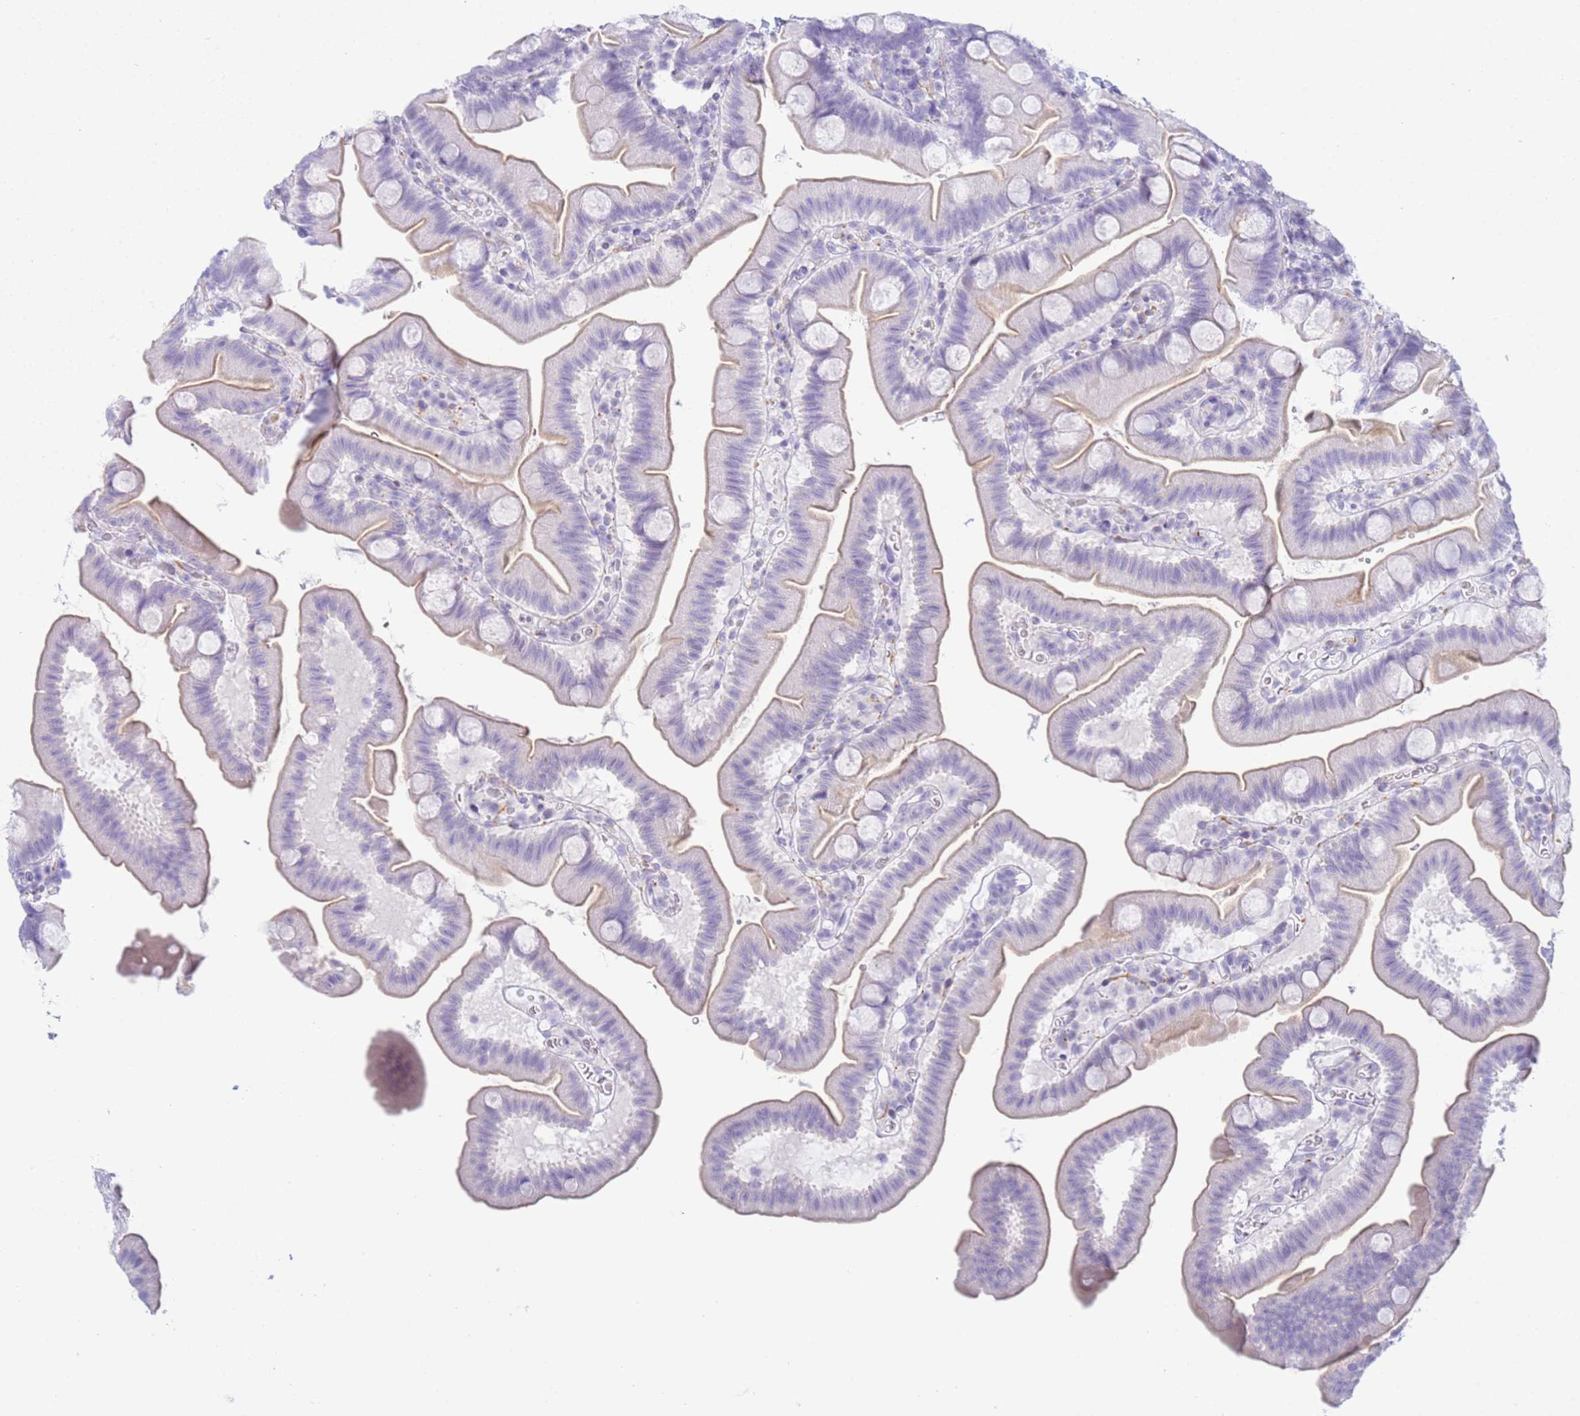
{"staining": {"intensity": "weak", "quantity": "25%-75%", "location": "cytoplasmic/membranous"}, "tissue": "small intestine", "cell_type": "Glandular cells", "image_type": "normal", "snomed": [{"axis": "morphology", "description": "Normal tissue, NOS"}, {"axis": "topography", "description": "Small intestine"}], "caption": "Weak cytoplasmic/membranous expression is appreciated in about 25%-75% of glandular cells in benign small intestine.", "gene": "SNX20", "patient": {"sex": "female", "age": 68}}